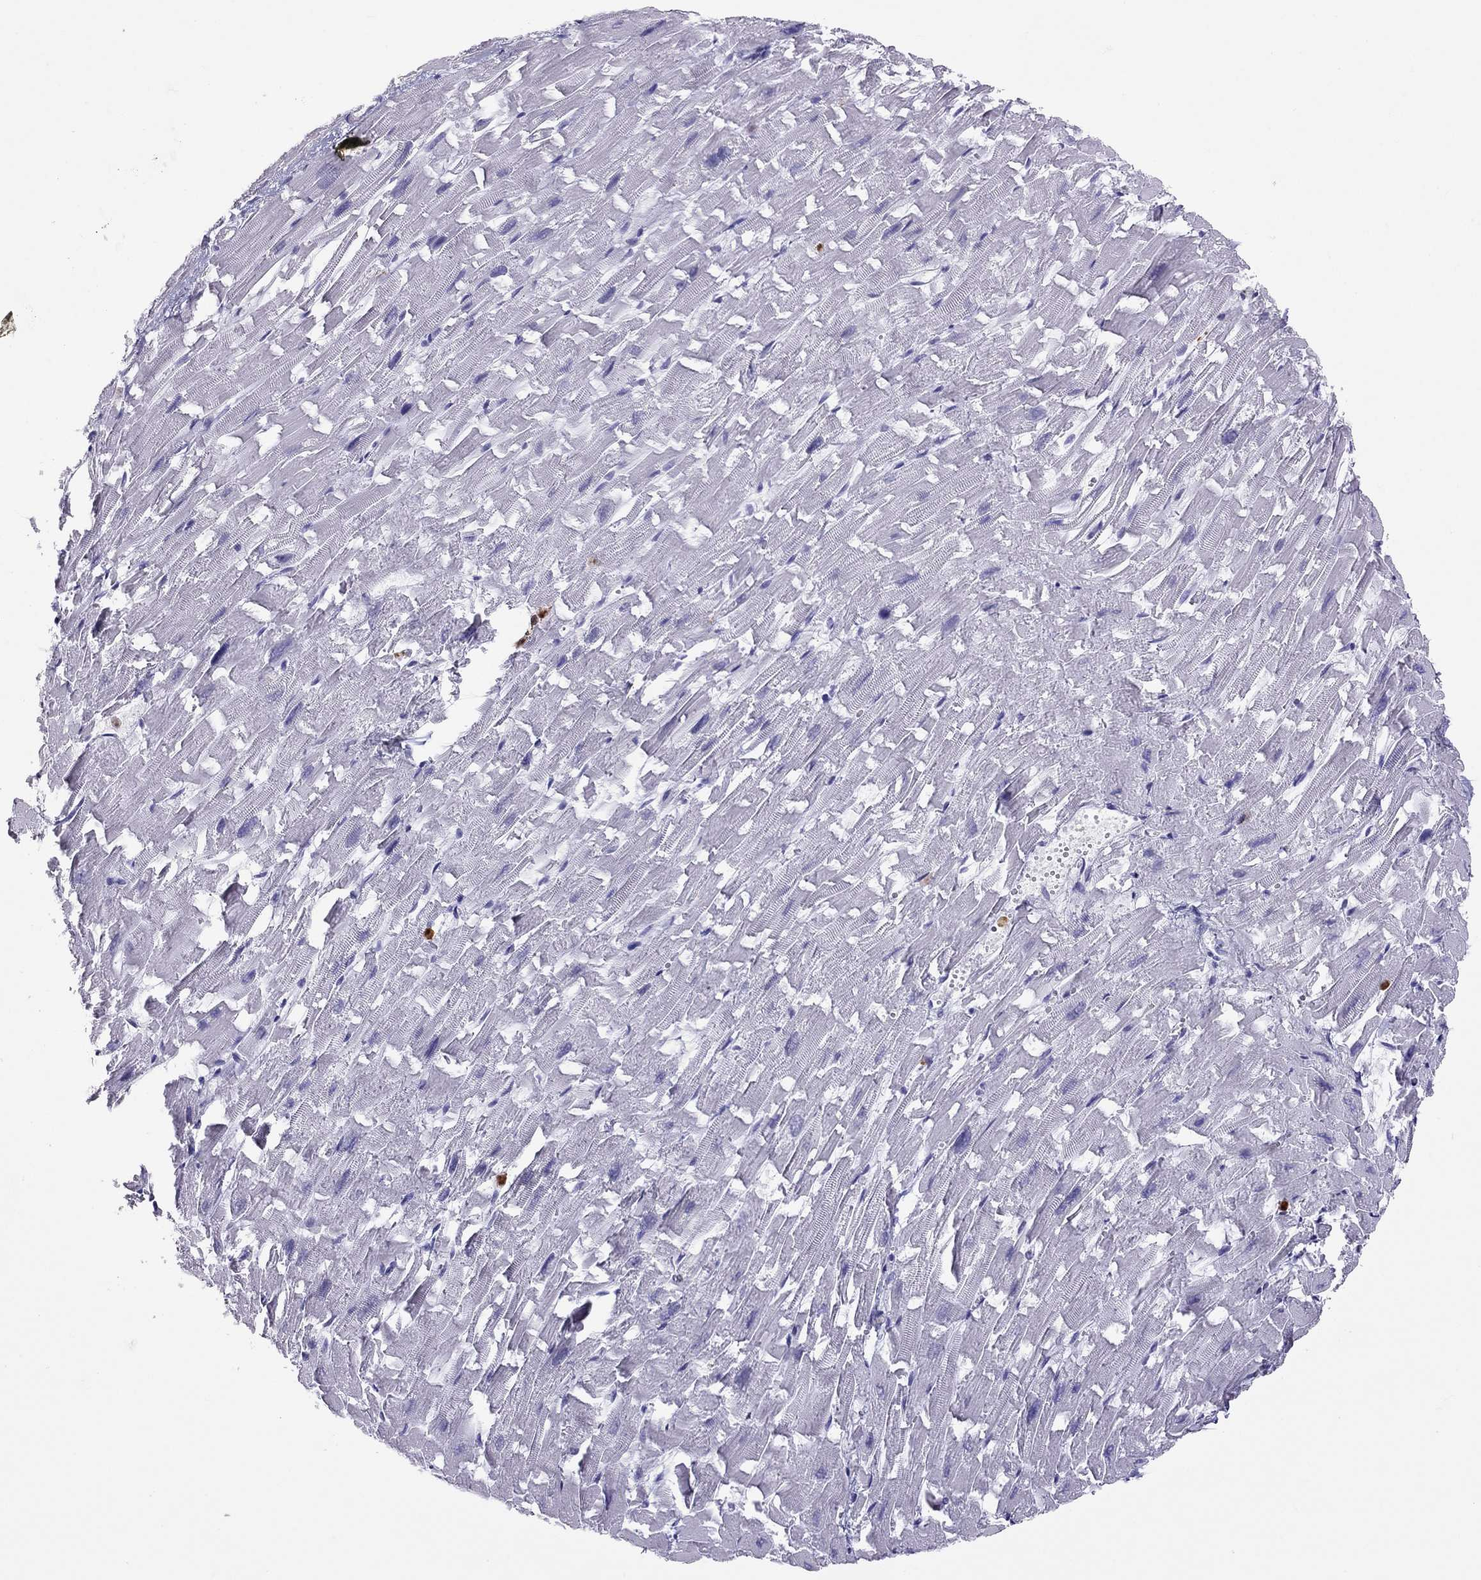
{"staining": {"intensity": "negative", "quantity": "none", "location": "none"}, "tissue": "heart muscle", "cell_type": "Cardiomyocytes", "image_type": "normal", "snomed": [{"axis": "morphology", "description": "Normal tissue, NOS"}, {"axis": "topography", "description": "Heart"}], "caption": "Cardiomyocytes show no significant positivity in normal heart muscle.", "gene": "SLAMF1", "patient": {"sex": "female", "age": 64}}